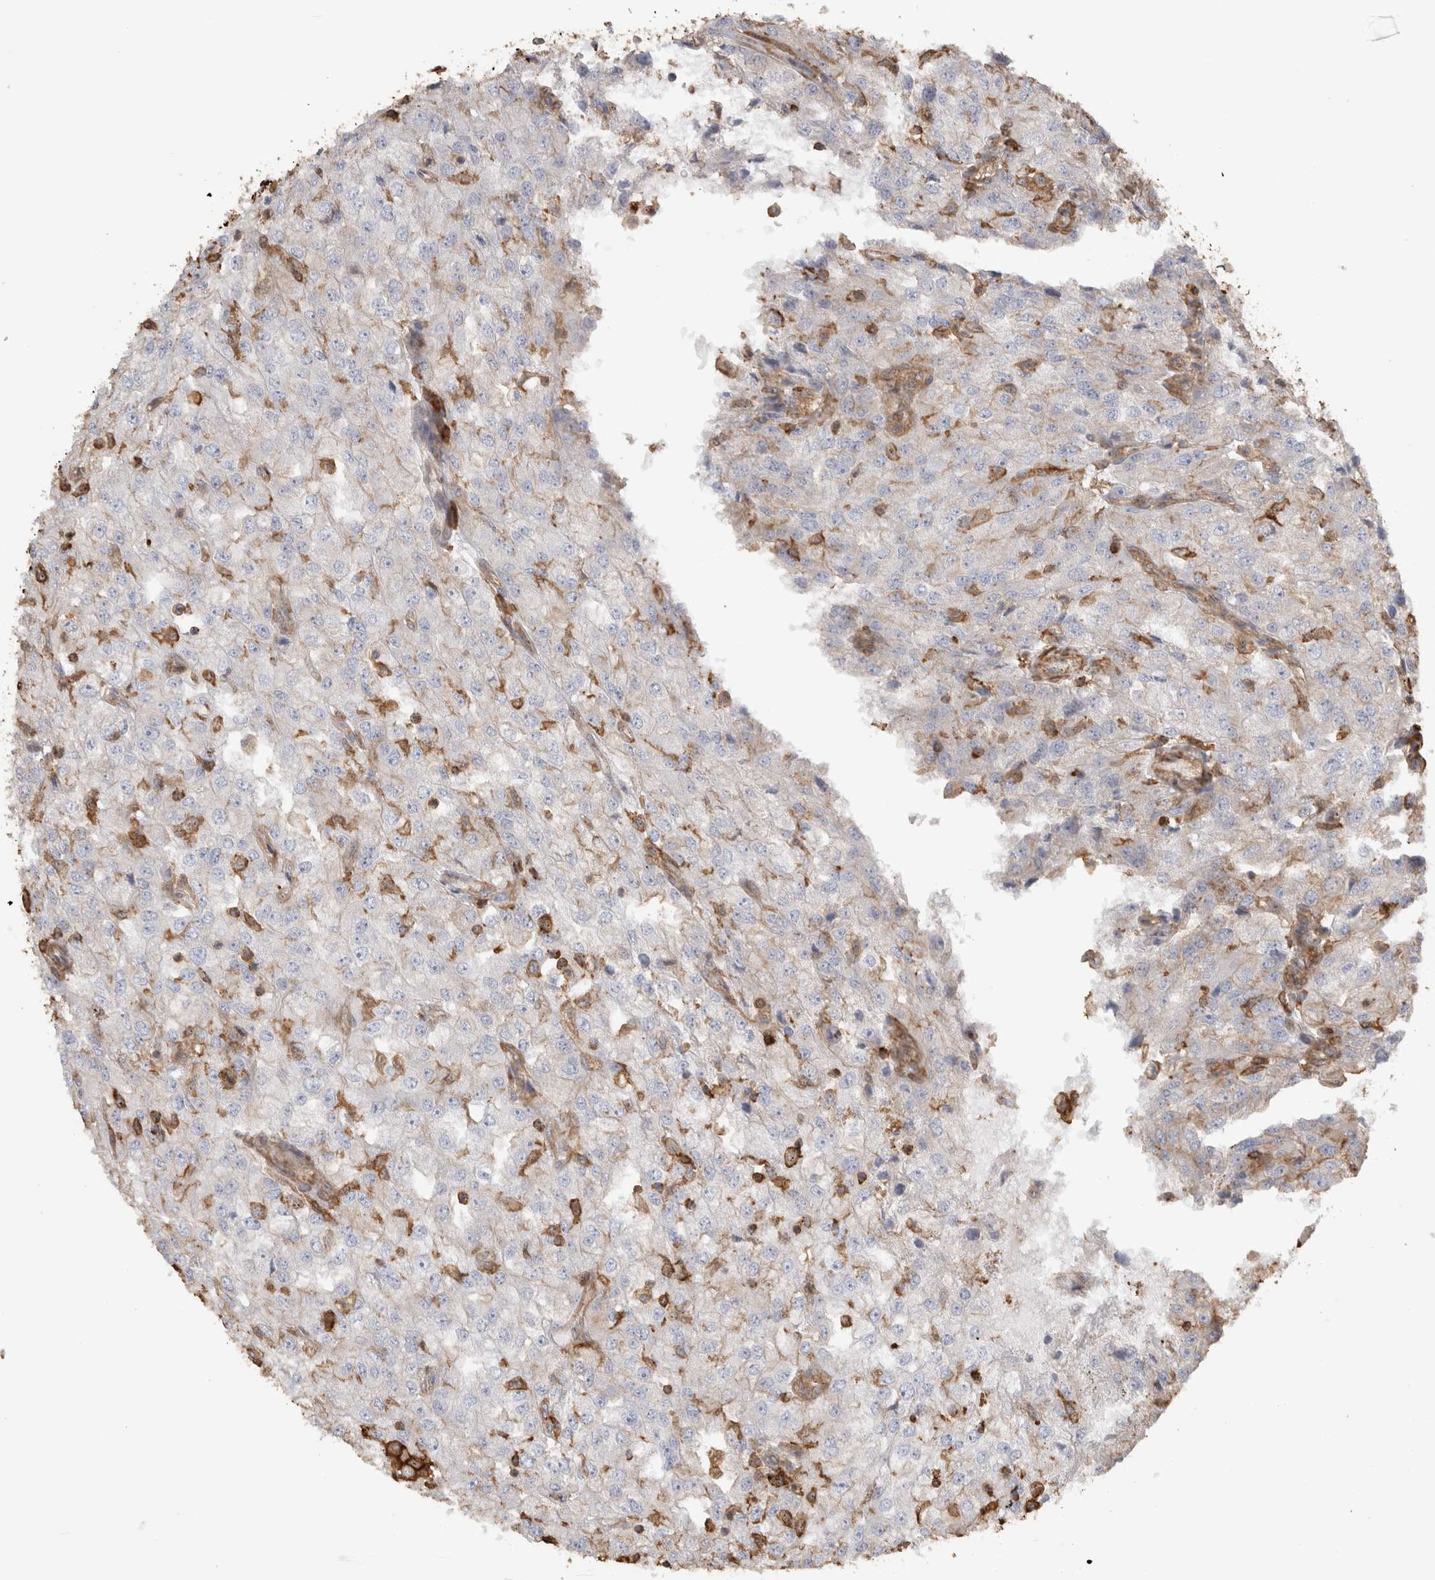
{"staining": {"intensity": "negative", "quantity": "none", "location": "none"}, "tissue": "renal cancer", "cell_type": "Tumor cells", "image_type": "cancer", "snomed": [{"axis": "morphology", "description": "Adenocarcinoma, NOS"}, {"axis": "topography", "description": "Kidney"}], "caption": "Human renal cancer (adenocarcinoma) stained for a protein using immunohistochemistry displays no positivity in tumor cells.", "gene": "GPER1", "patient": {"sex": "female", "age": 54}}